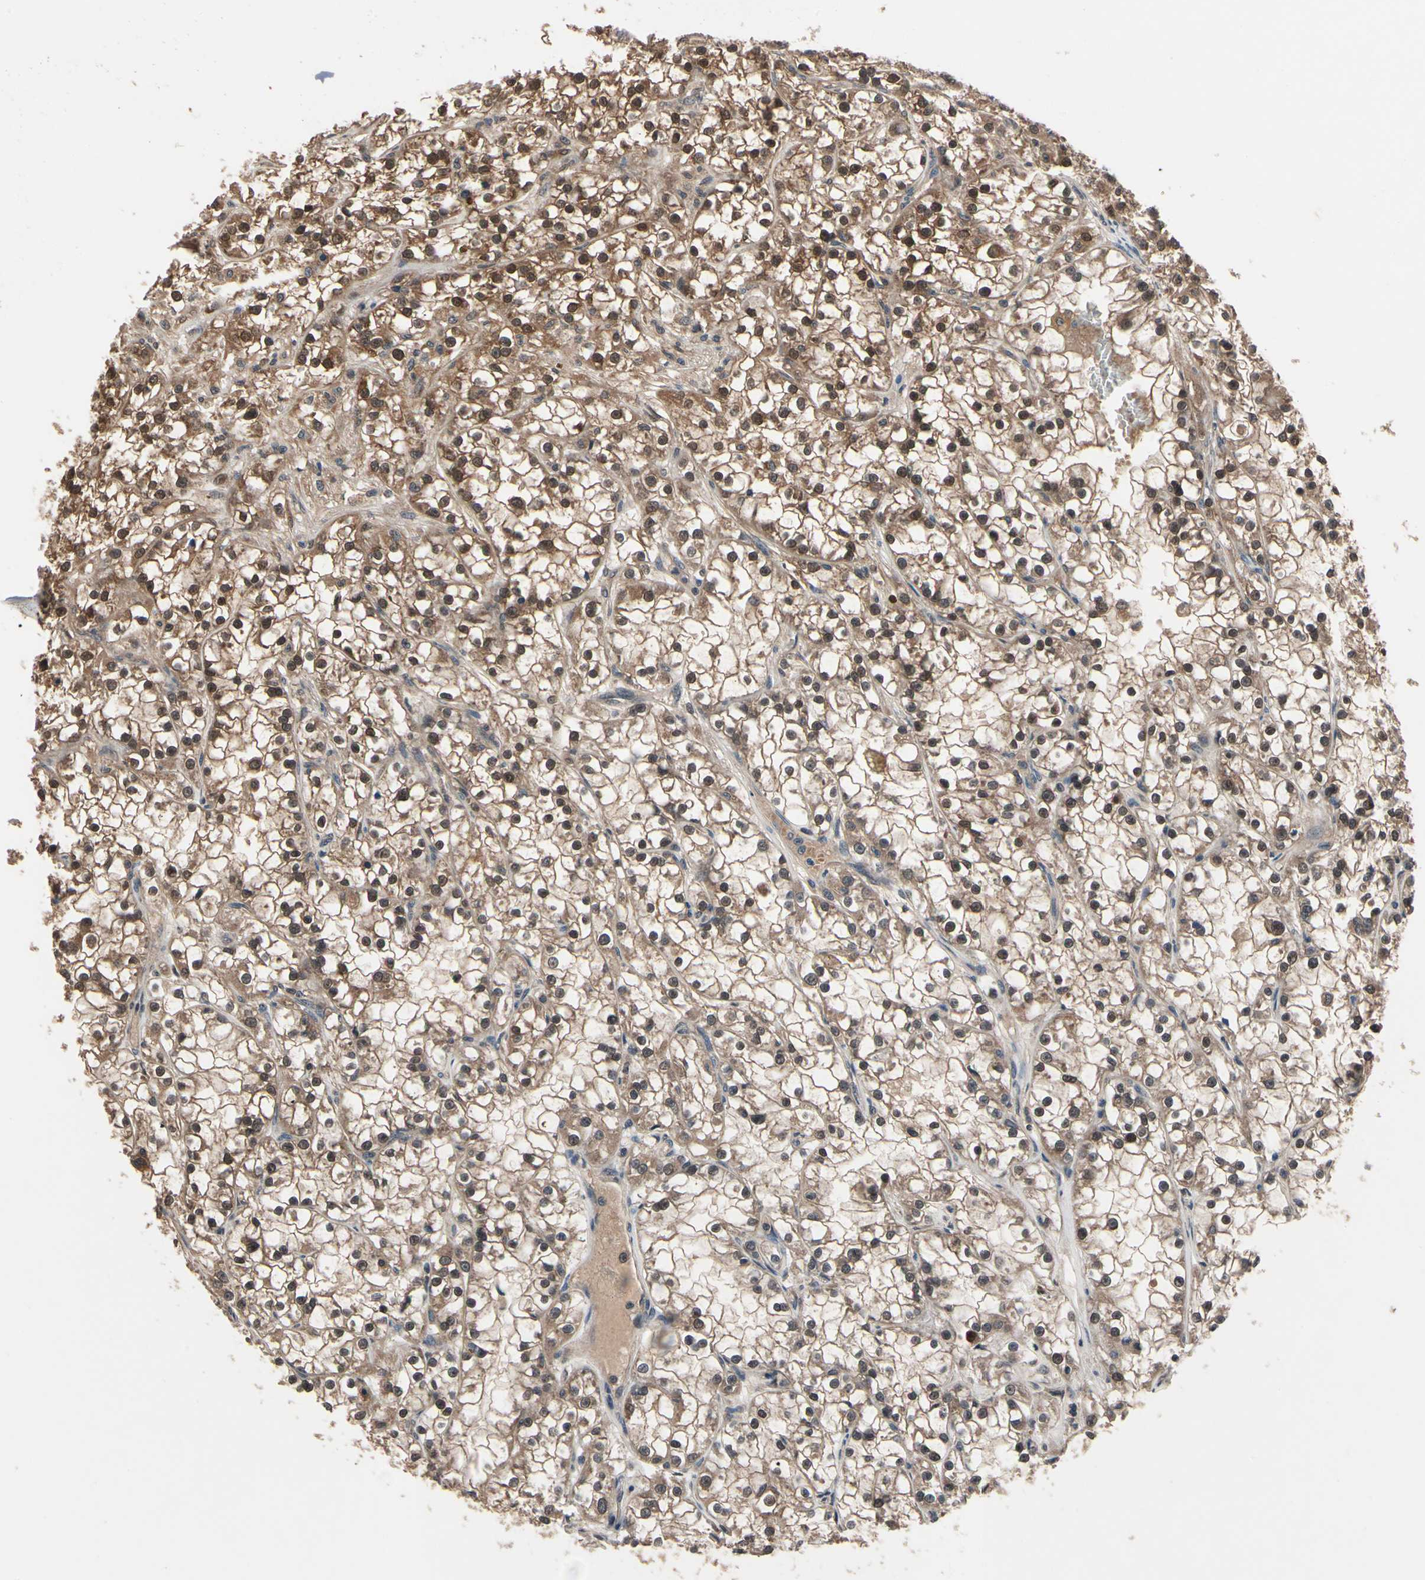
{"staining": {"intensity": "moderate", "quantity": ">75%", "location": "cytoplasmic/membranous,nuclear"}, "tissue": "renal cancer", "cell_type": "Tumor cells", "image_type": "cancer", "snomed": [{"axis": "morphology", "description": "Adenocarcinoma, NOS"}, {"axis": "topography", "description": "Kidney"}], "caption": "Renal adenocarcinoma tissue exhibits moderate cytoplasmic/membranous and nuclear staining in about >75% of tumor cells, visualized by immunohistochemistry. The protein is stained brown, and the nuclei are stained in blue (DAB IHC with brightfield microscopy, high magnification).", "gene": "PRDX6", "patient": {"sex": "female", "age": 52}}